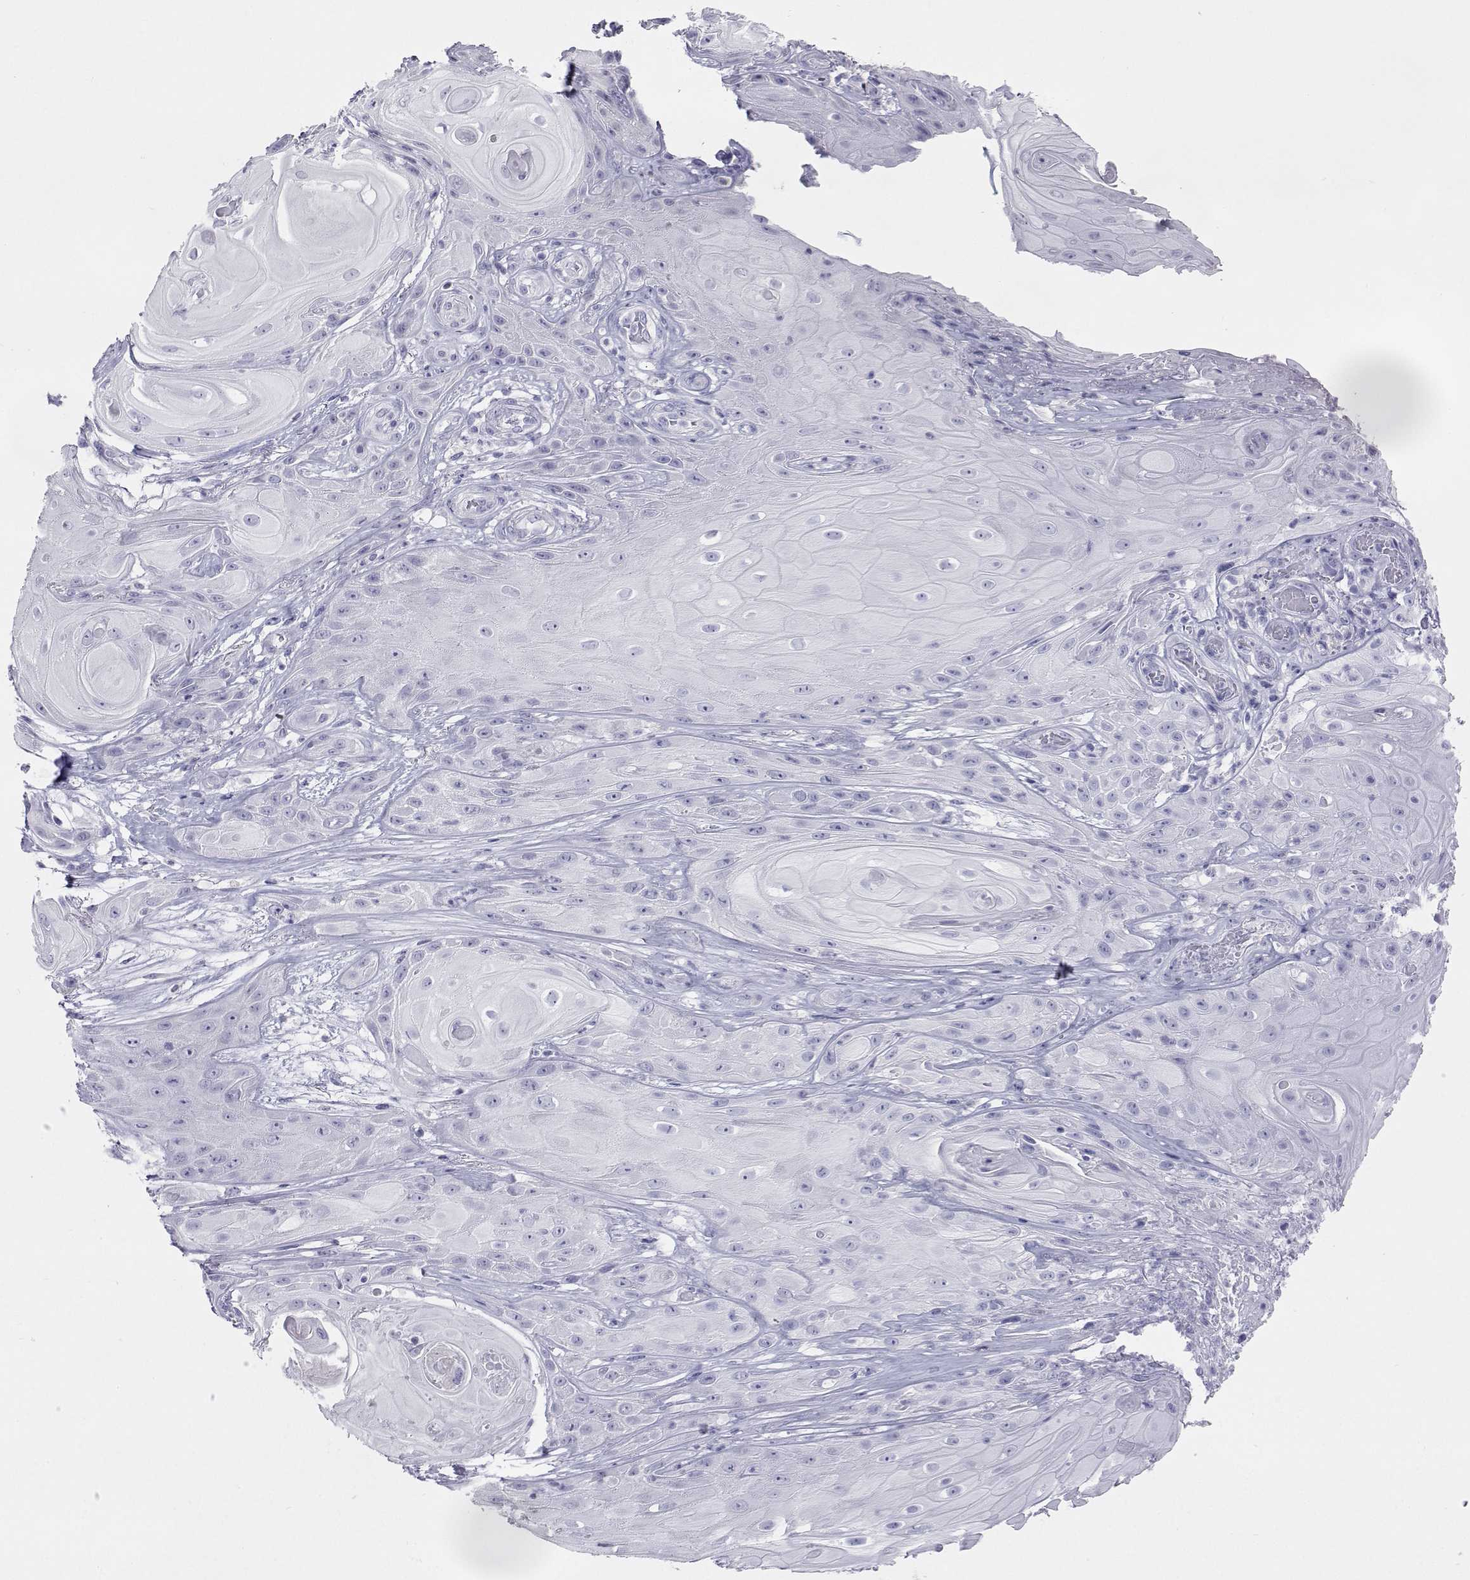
{"staining": {"intensity": "negative", "quantity": "none", "location": "none"}, "tissue": "skin cancer", "cell_type": "Tumor cells", "image_type": "cancer", "snomed": [{"axis": "morphology", "description": "Squamous cell carcinoma, NOS"}, {"axis": "topography", "description": "Skin"}], "caption": "High magnification brightfield microscopy of skin squamous cell carcinoma stained with DAB (3,3'-diaminobenzidine) (brown) and counterstained with hematoxylin (blue): tumor cells show no significant staining.", "gene": "PLIN4", "patient": {"sex": "male", "age": 62}}